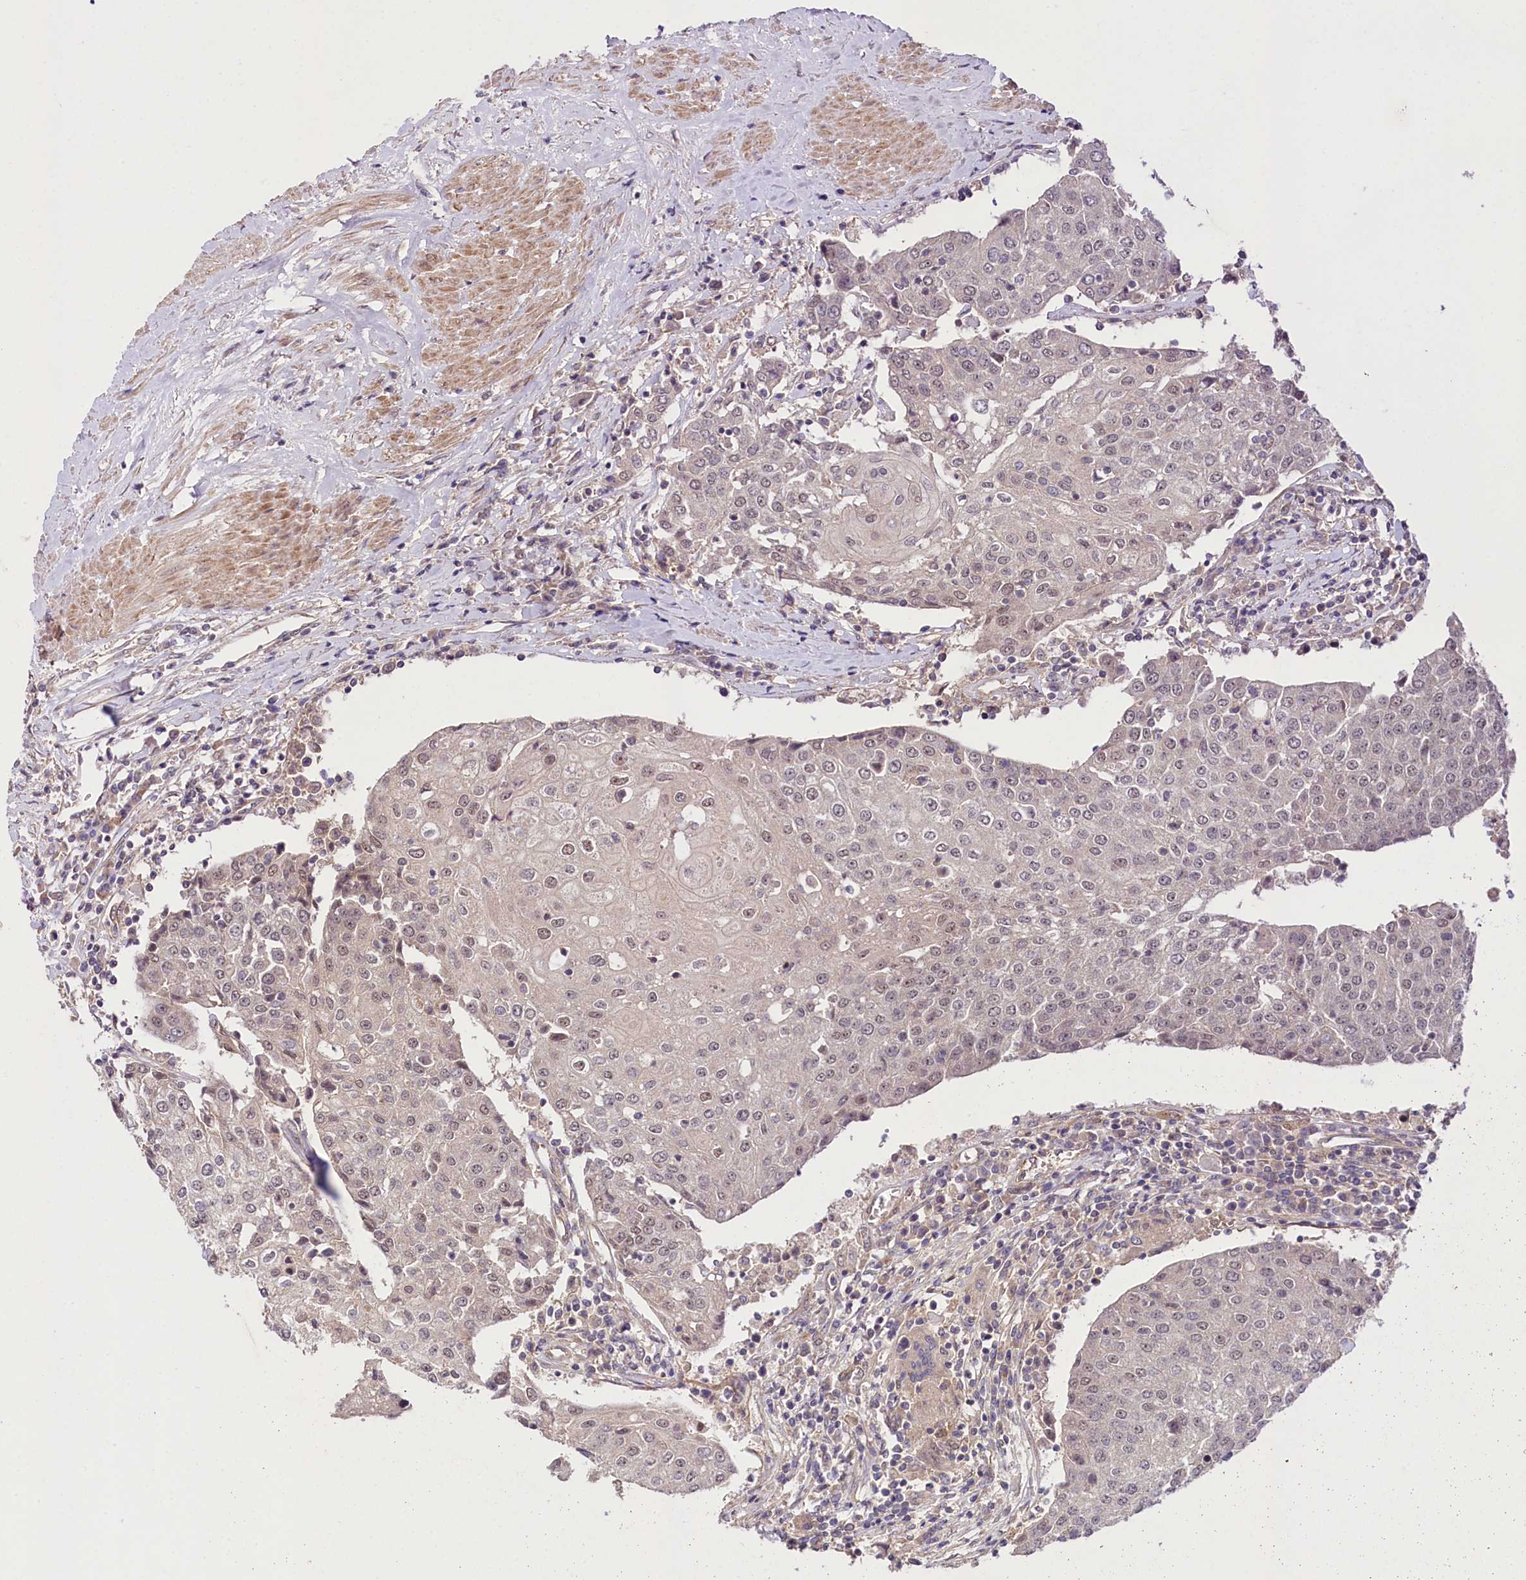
{"staining": {"intensity": "weak", "quantity": "<25%", "location": "nuclear"}, "tissue": "urothelial cancer", "cell_type": "Tumor cells", "image_type": "cancer", "snomed": [{"axis": "morphology", "description": "Urothelial carcinoma, High grade"}, {"axis": "topography", "description": "Urinary bladder"}], "caption": "Photomicrograph shows no protein positivity in tumor cells of high-grade urothelial carcinoma tissue.", "gene": "PHLDB1", "patient": {"sex": "female", "age": 85}}